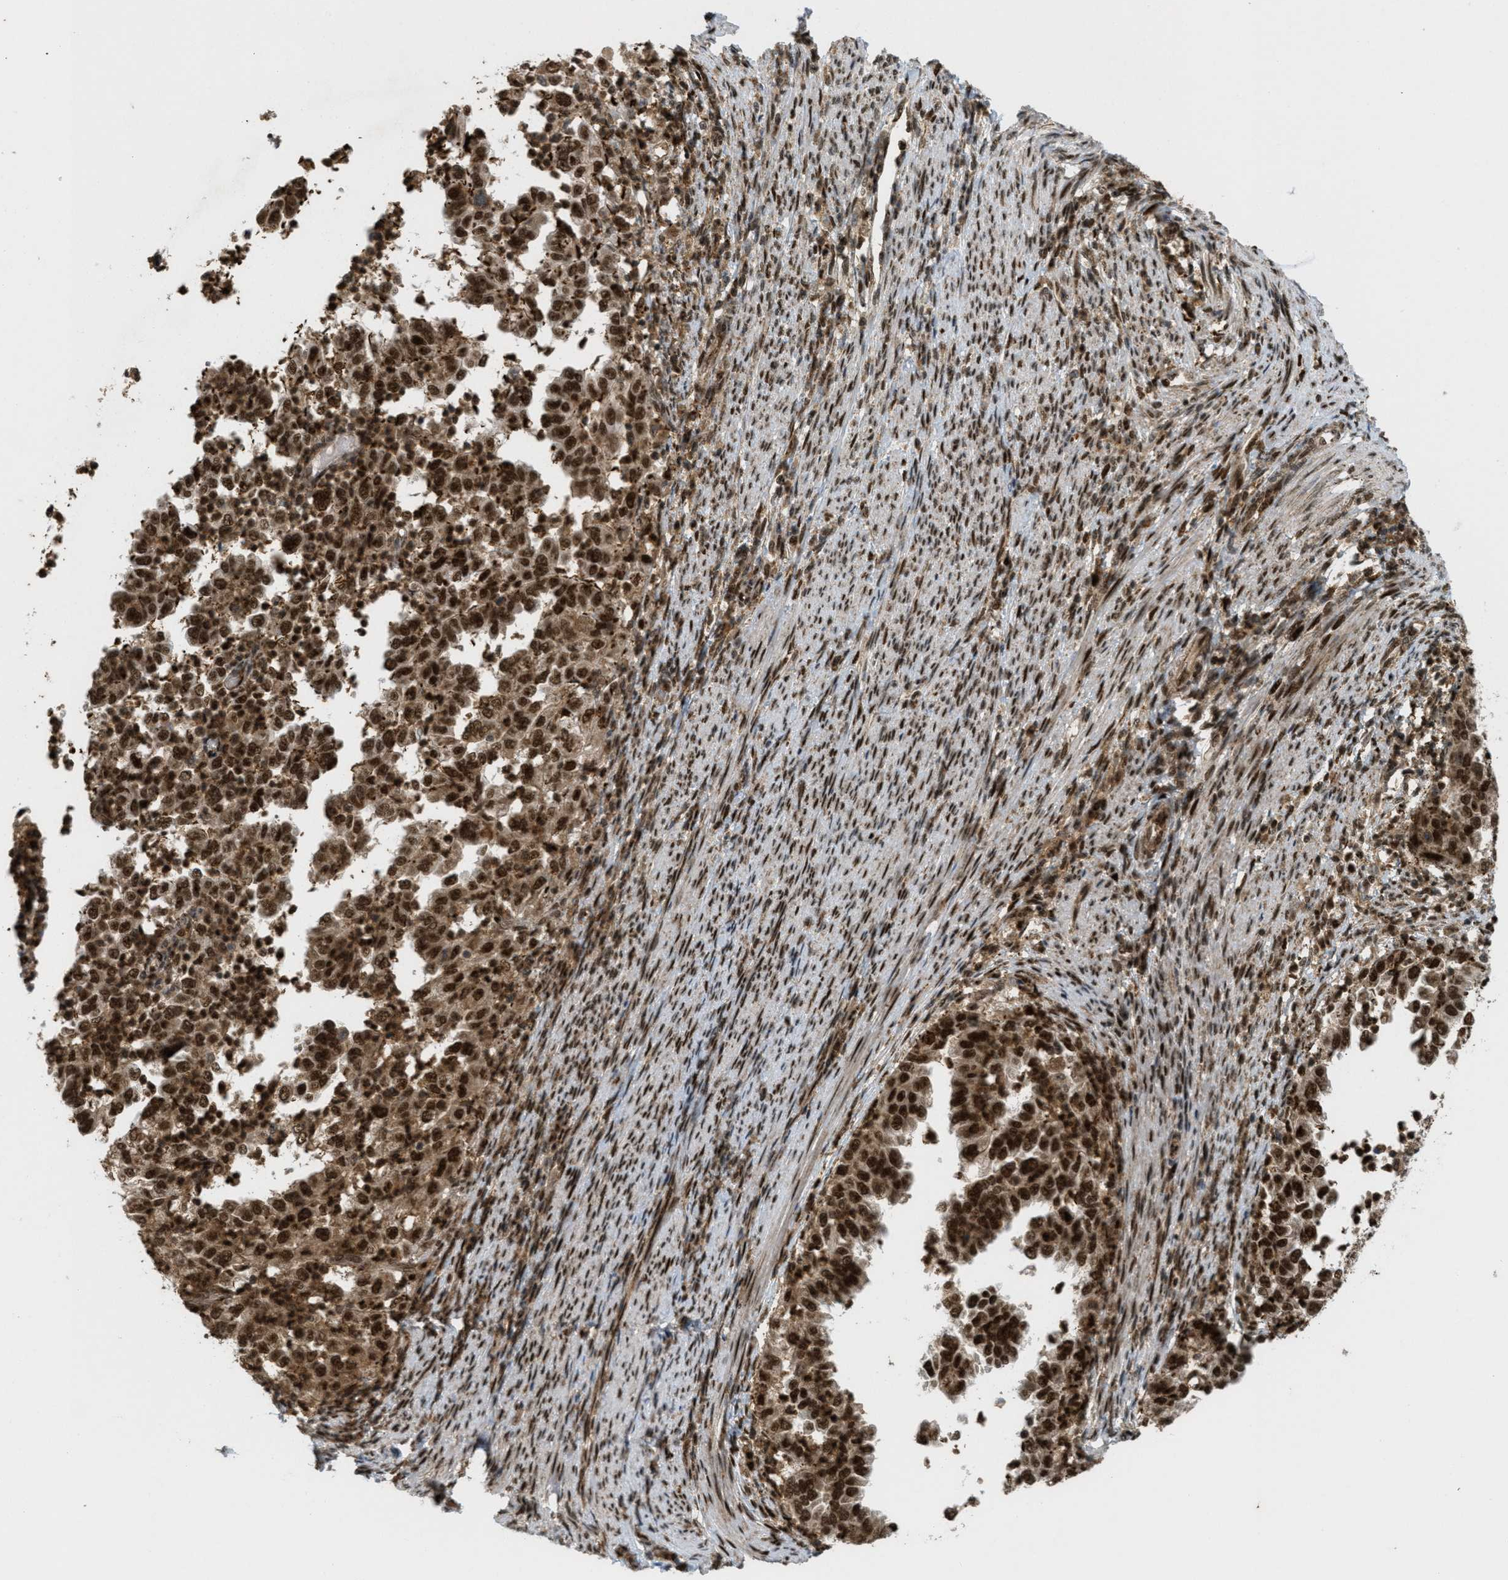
{"staining": {"intensity": "strong", "quantity": ">75%", "location": "cytoplasmic/membranous,nuclear"}, "tissue": "endometrial cancer", "cell_type": "Tumor cells", "image_type": "cancer", "snomed": [{"axis": "morphology", "description": "Adenocarcinoma, NOS"}, {"axis": "topography", "description": "Endometrium"}], "caption": "The immunohistochemical stain highlights strong cytoplasmic/membranous and nuclear staining in tumor cells of endometrial adenocarcinoma tissue.", "gene": "TLK1", "patient": {"sex": "female", "age": 85}}